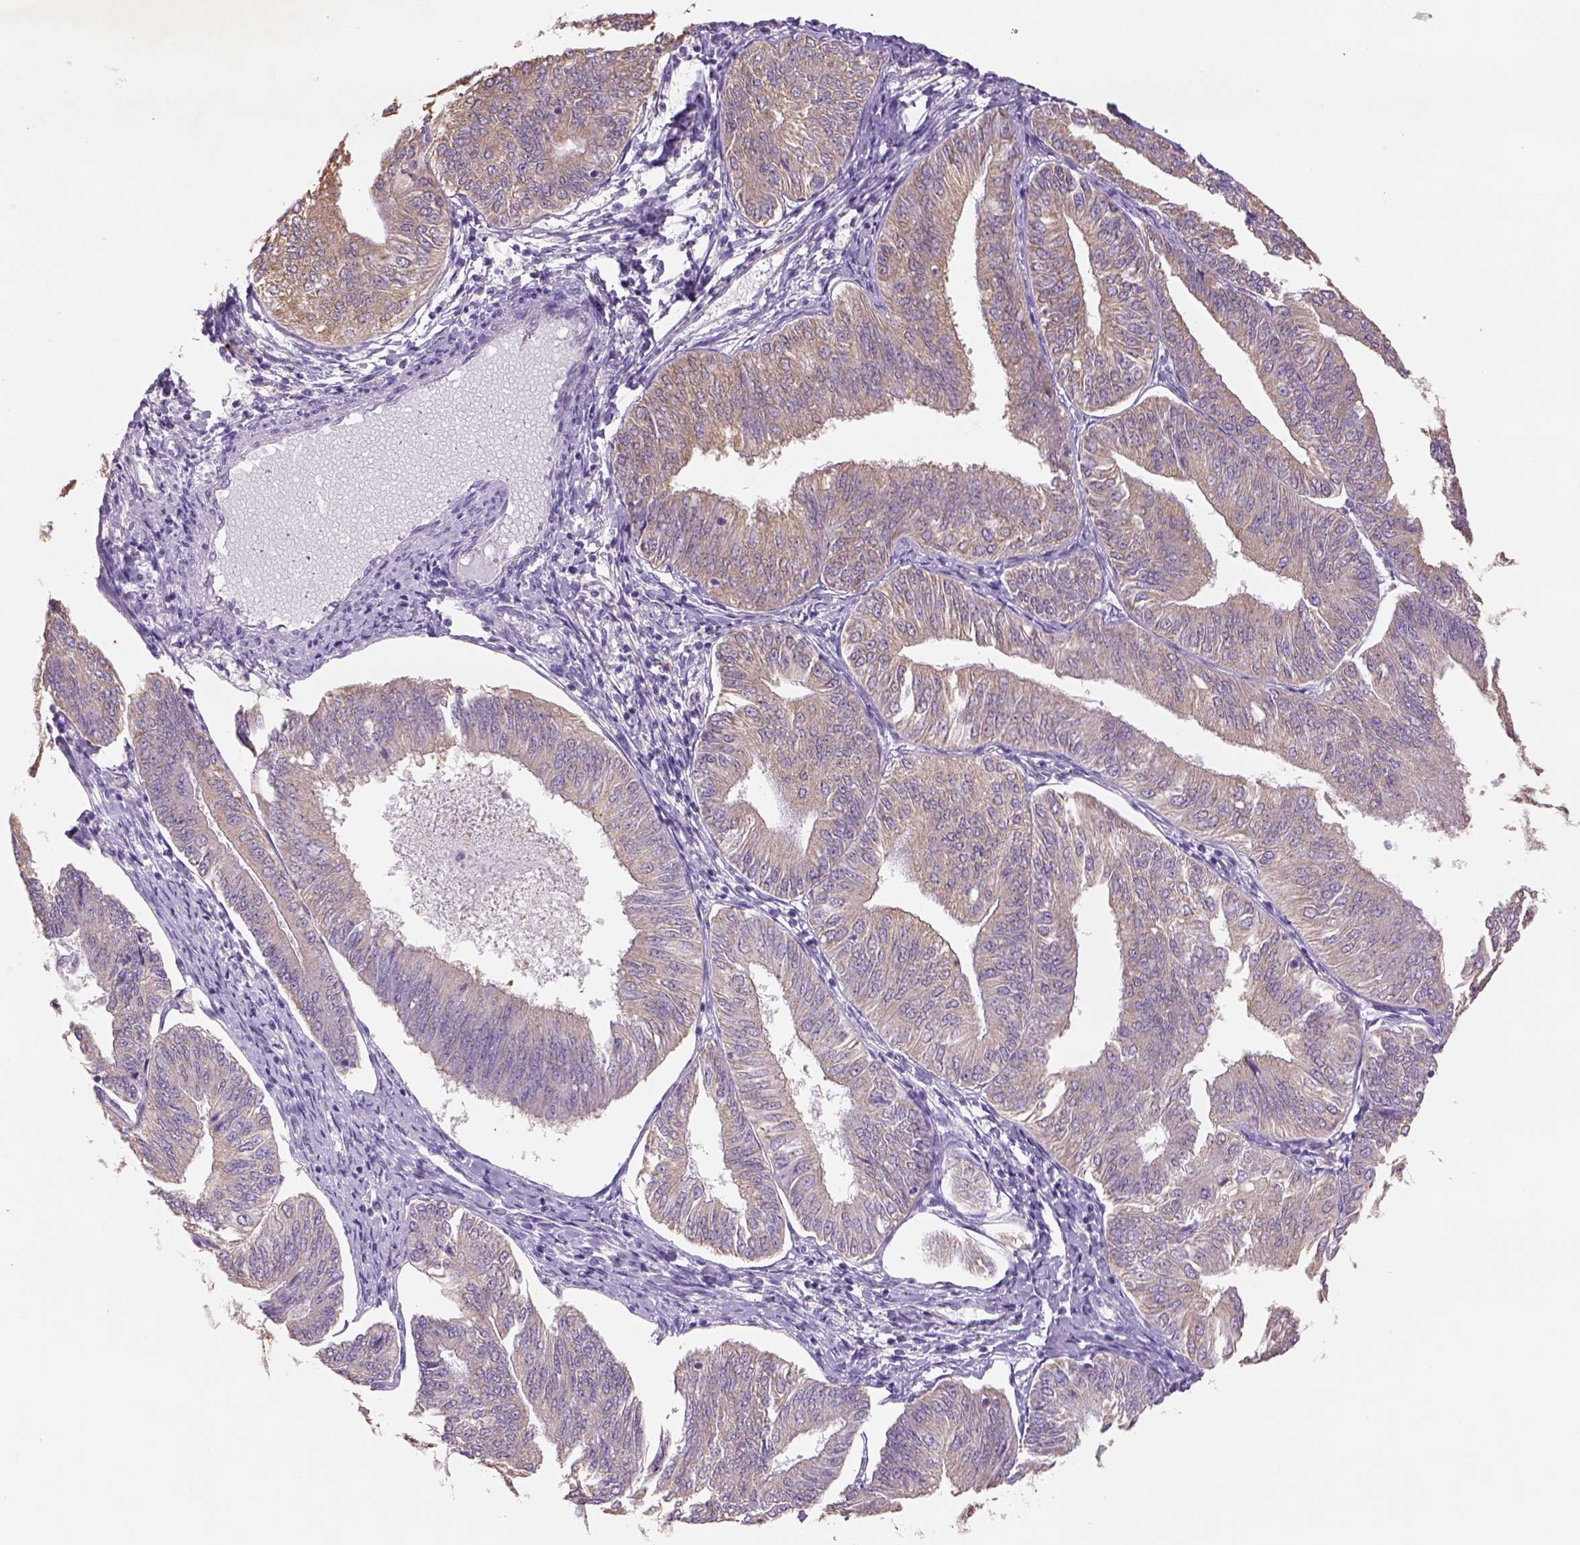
{"staining": {"intensity": "weak", "quantity": ">75%", "location": "cytoplasmic/membranous"}, "tissue": "endometrial cancer", "cell_type": "Tumor cells", "image_type": "cancer", "snomed": [{"axis": "morphology", "description": "Adenocarcinoma, NOS"}, {"axis": "topography", "description": "Endometrium"}], "caption": "Protein expression analysis of human endometrial cancer (adenocarcinoma) reveals weak cytoplasmic/membranous staining in approximately >75% of tumor cells. Nuclei are stained in blue.", "gene": "NAALAD2", "patient": {"sex": "female", "age": 58}}